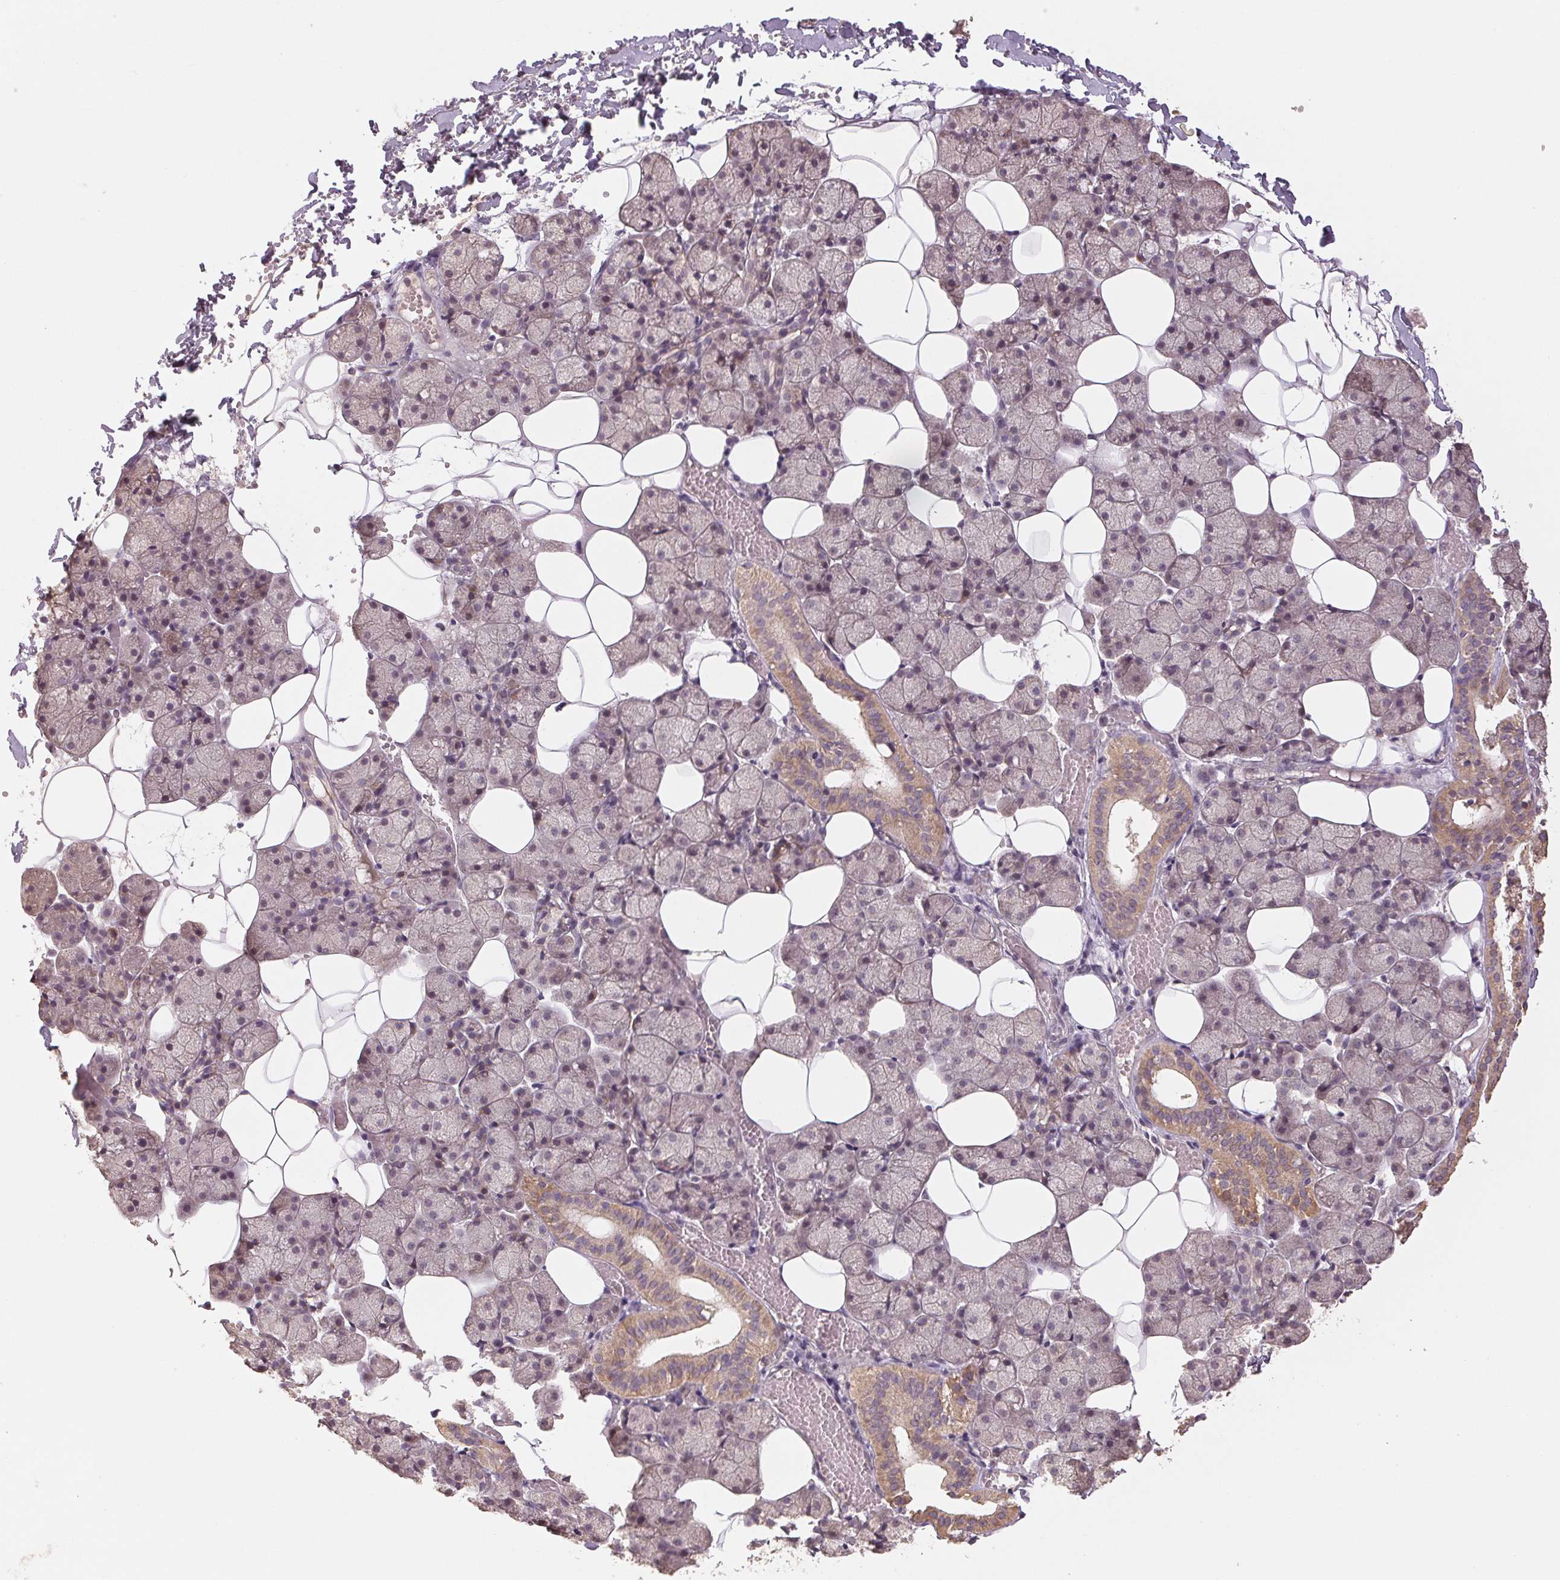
{"staining": {"intensity": "moderate", "quantity": "<25%", "location": "cytoplasmic/membranous"}, "tissue": "salivary gland", "cell_type": "Glandular cells", "image_type": "normal", "snomed": [{"axis": "morphology", "description": "Normal tissue, NOS"}, {"axis": "topography", "description": "Salivary gland"}], "caption": "The photomicrograph displays staining of normal salivary gland, revealing moderate cytoplasmic/membranous protein positivity (brown color) within glandular cells.", "gene": "COX14", "patient": {"sex": "male", "age": 38}}